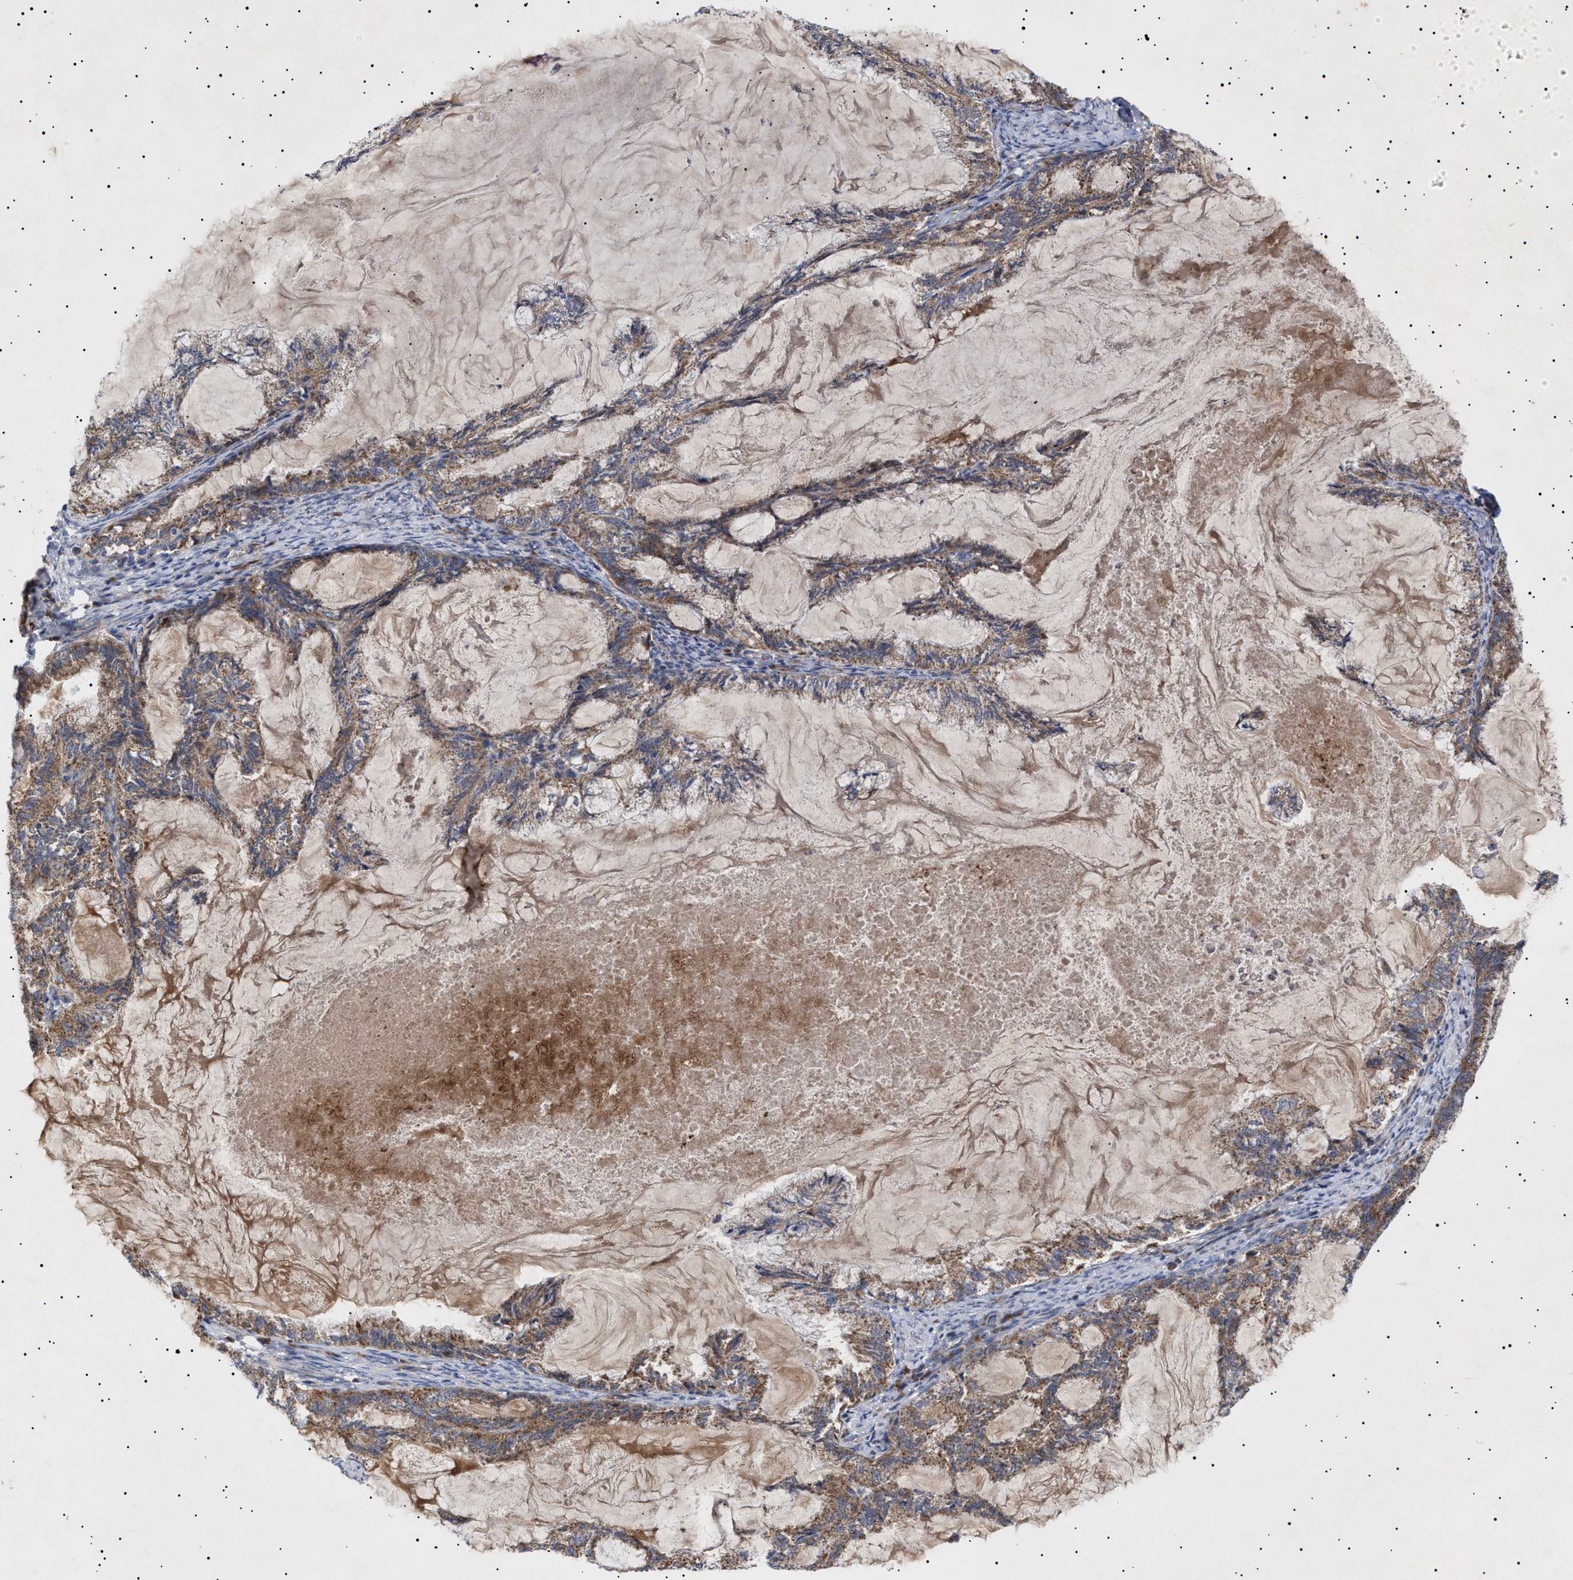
{"staining": {"intensity": "moderate", "quantity": ">75%", "location": "cytoplasmic/membranous"}, "tissue": "endometrial cancer", "cell_type": "Tumor cells", "image_type": "cancer", "snomed": [{"axis": "morphology", "description": "Adenocarcinoma, NOS"}, {"axis": "topography", "description": "Endometrium"}], "caption": "A brown stain highlights moderate cytoplasmic/membranous expression of a protein in human adenocarcinoma (endometrial) tumor cells.", "gene": "MRPL10", "patient": {"sex": "female", "age": 86}}